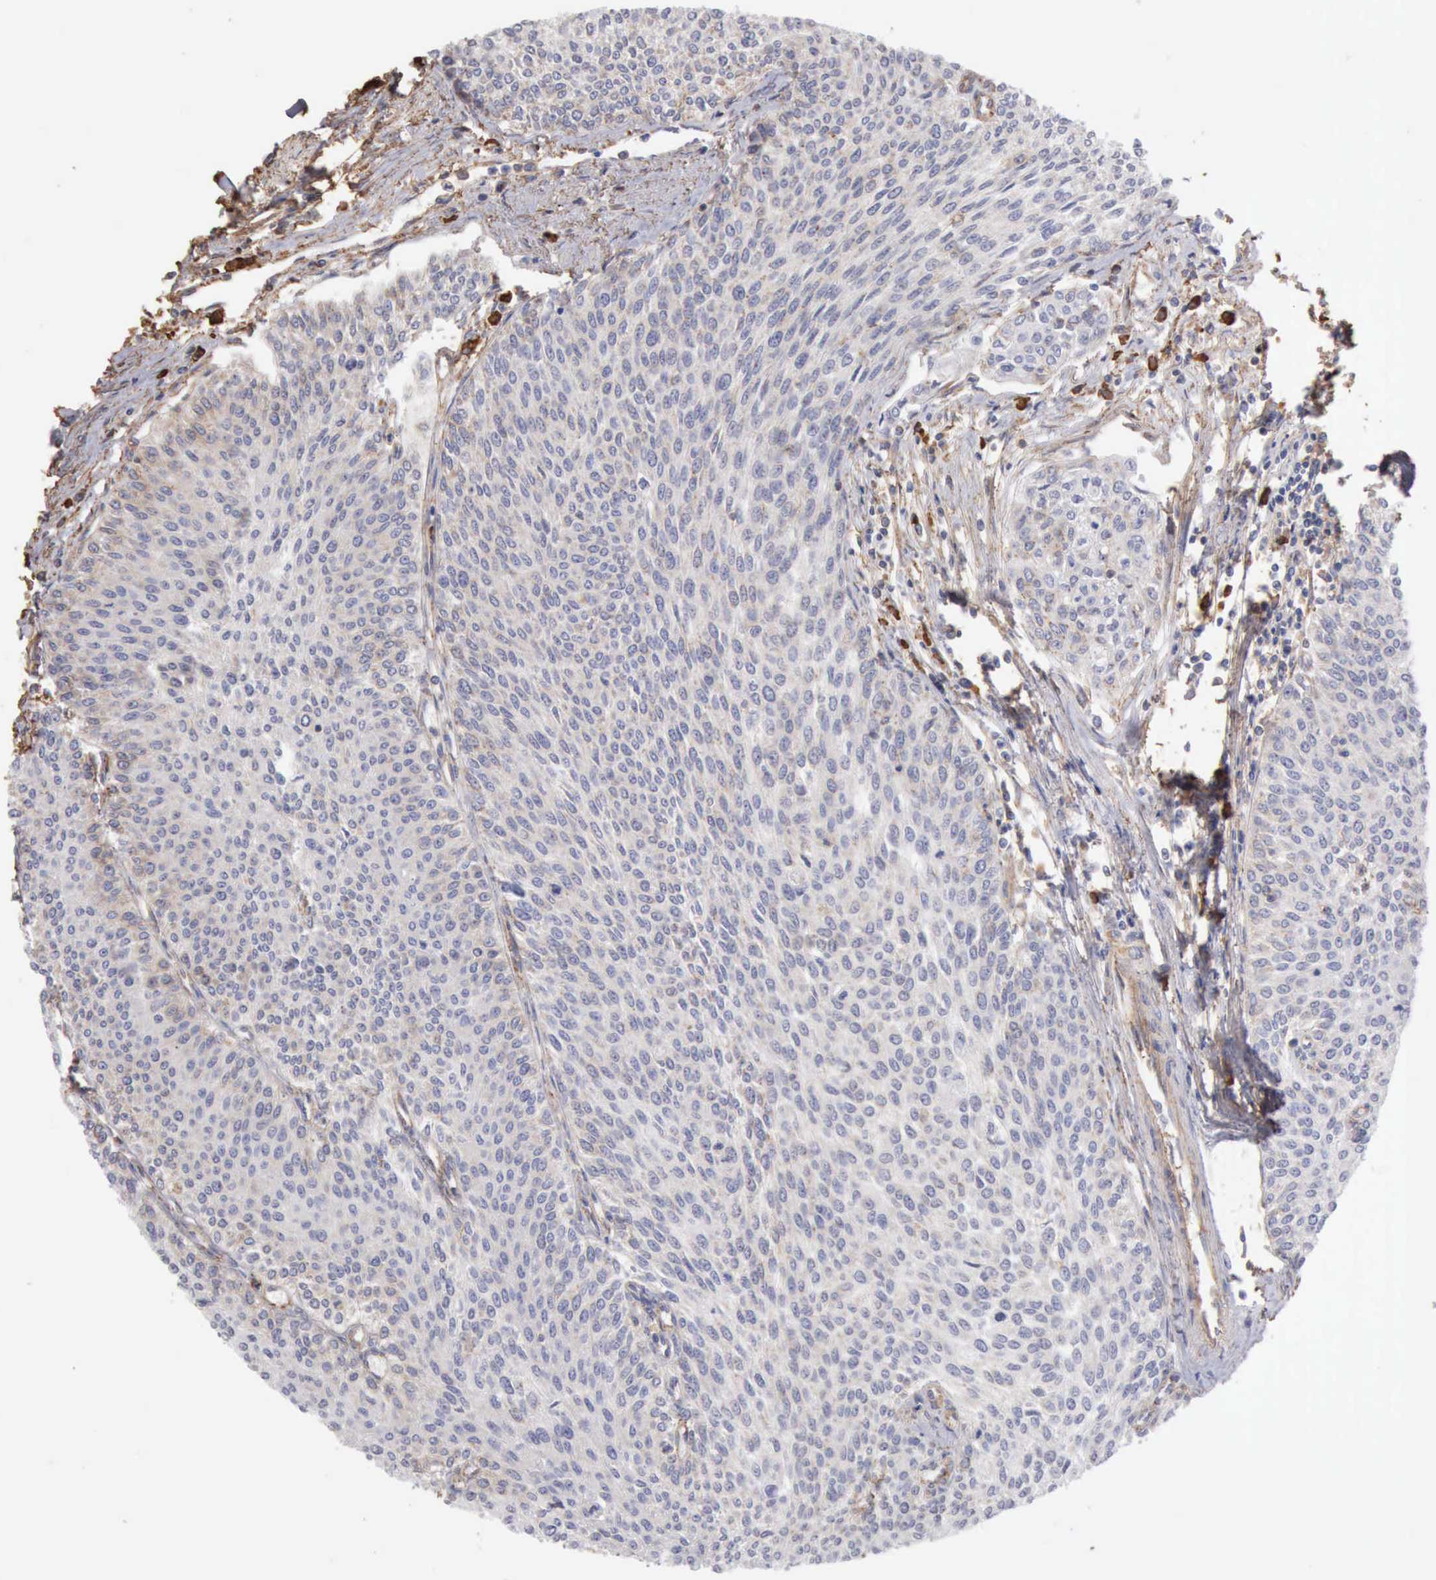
{"staining": {"intensity": "negative", "quantity": "none", "location": "none"}, "tissue": "urothelial cancer", "cell_type": "Tumor cells", "image_type": "cancer", "snomed": [{"axis": "morphology", "description": "Urothelial carcinoma, Low grade"}, {"axis": "topography", "description": "Urinary bladder"}], "caption": "Immunohistochemical staining of human urothelial cancer reveals no significant positivity in tumor cells.", "gene": "GPR101", "patient": {"sex": "female", "age": 73}}